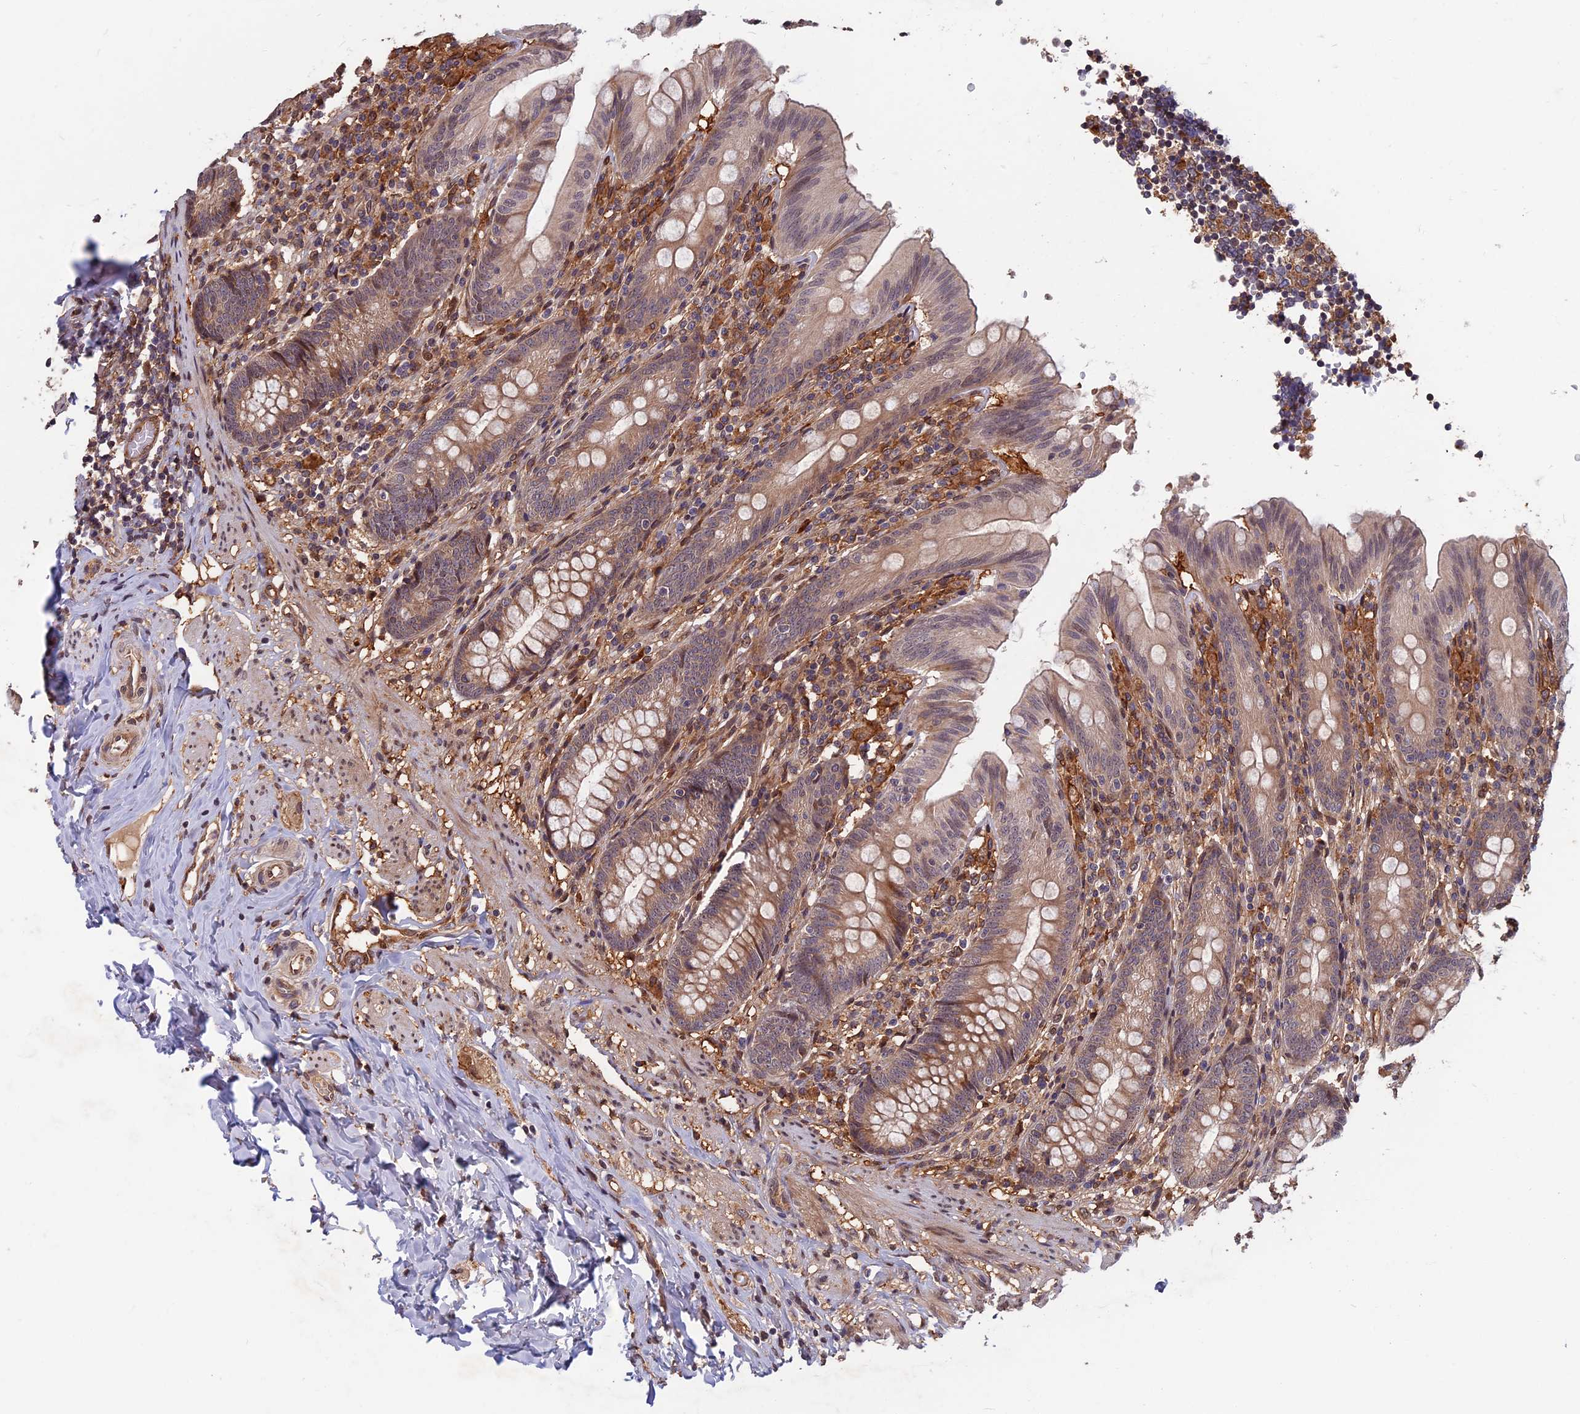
{"staining": {"intensity": "weak", "quantity": ">75%", "location": "cytoplasmic/membranous"}, "tissue": "appendix", "cell_type": "Glandular cells", "image_type": "normal", "snomed": [{"axis": "morphology", "description": "Normal tissue, NOS"}, {"axis": "topography", "description": "Appendix"}], "caption": "About >75% of glandular cells in normal appendix display weak cytoplasmic/membranous protein staining as visualized by brown immunohistochemical staining.", "gene": "SPG11", "patient": {"sex": "male", "age": 55}}